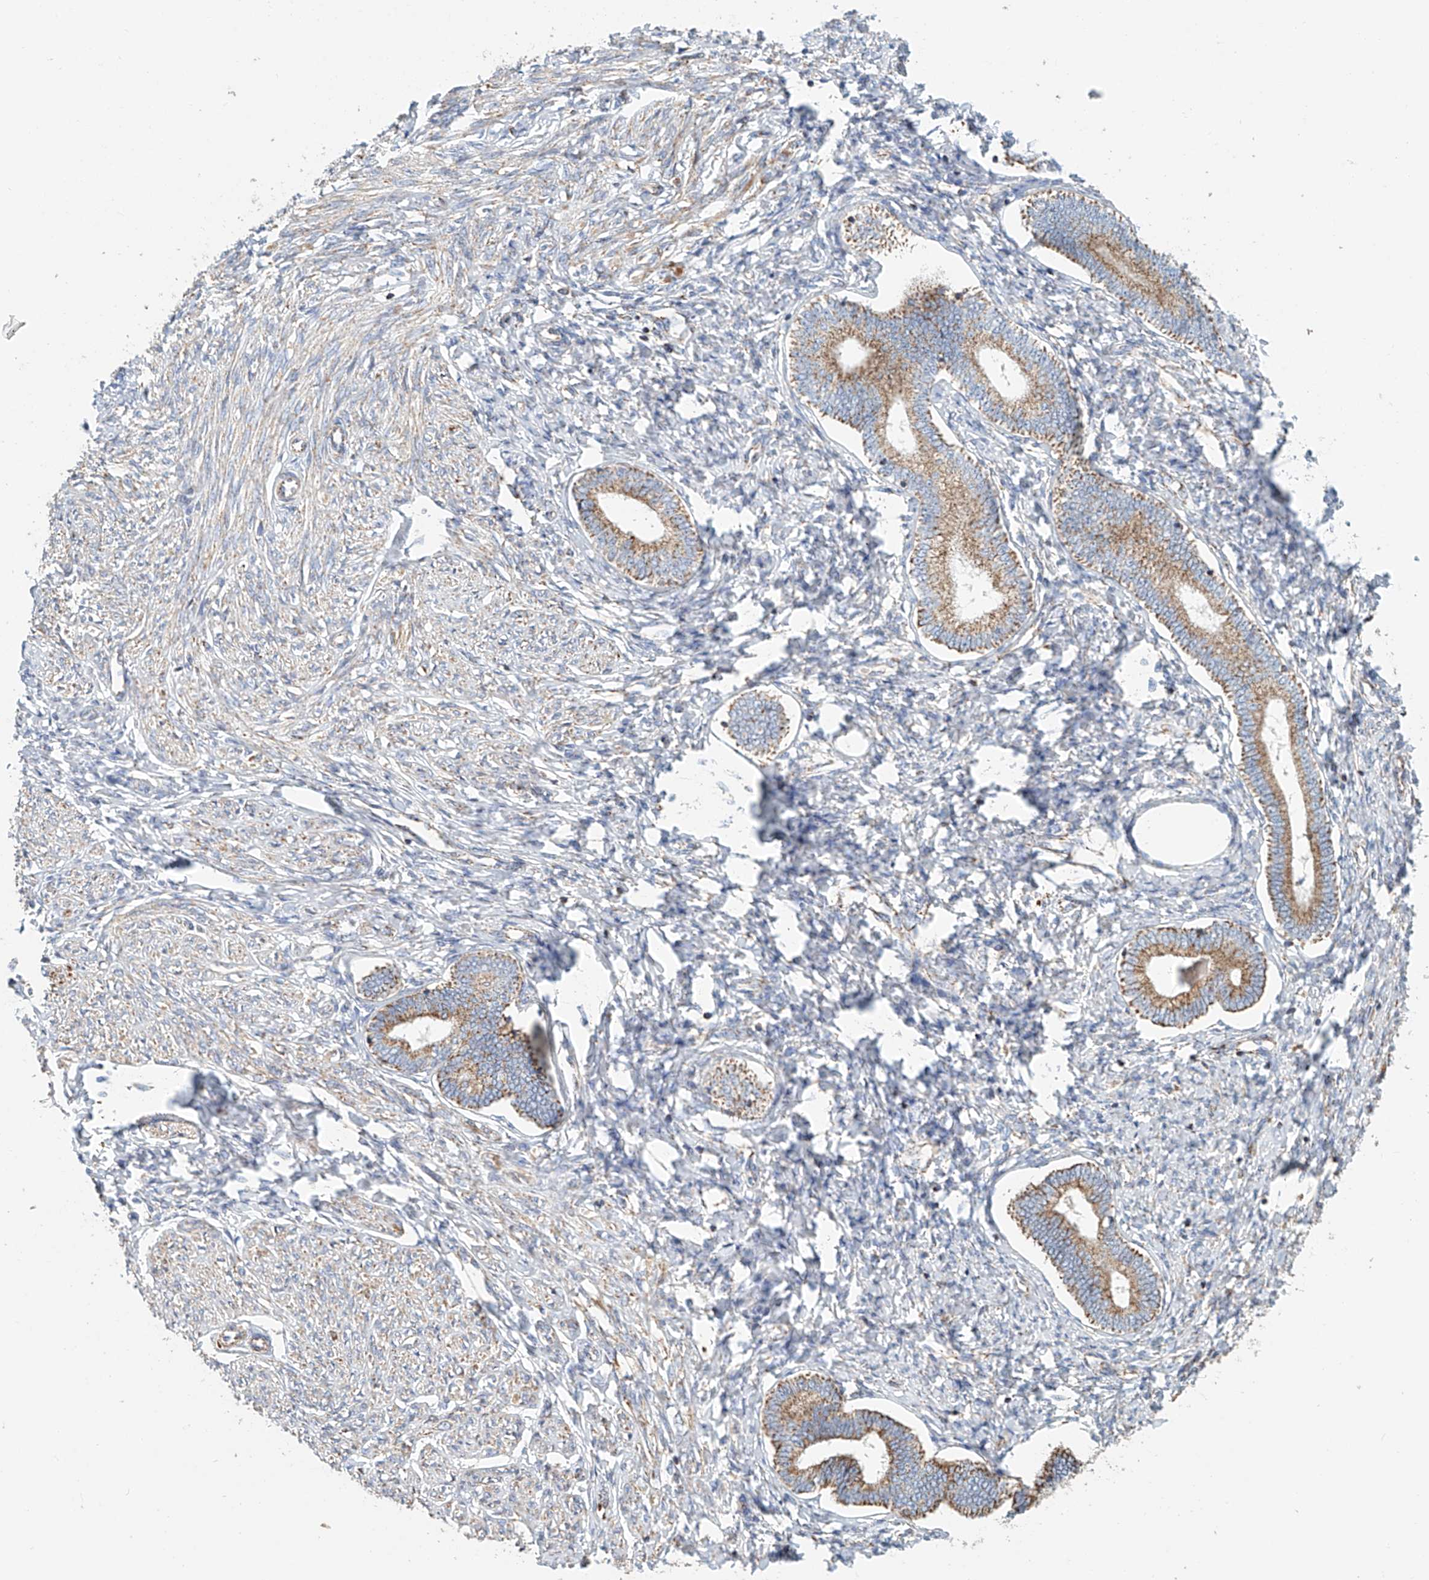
{"staining": {"intensity": "weak", "quantity": "25%-75%", "location": "cytoplasmic/membranous"}, "tissue": "endometrium", "cell_type": "Cells in endometrial stroma", "image_type": "normal", "snomed": [{"axis": "morphology", "description": "Normal tissue, NOS"}, {"axis": "topography", "description": "Endometrium"}], "caption": "Immunohistochemical staining of unremarkable endometrium displays 25%-75% levels of weak cytoplasmic/membranous protein expression in about 25%-75% of cells in endometrial stroma.", "gene": "MCL1", "patient": {"sex": "female", "age": 72}}